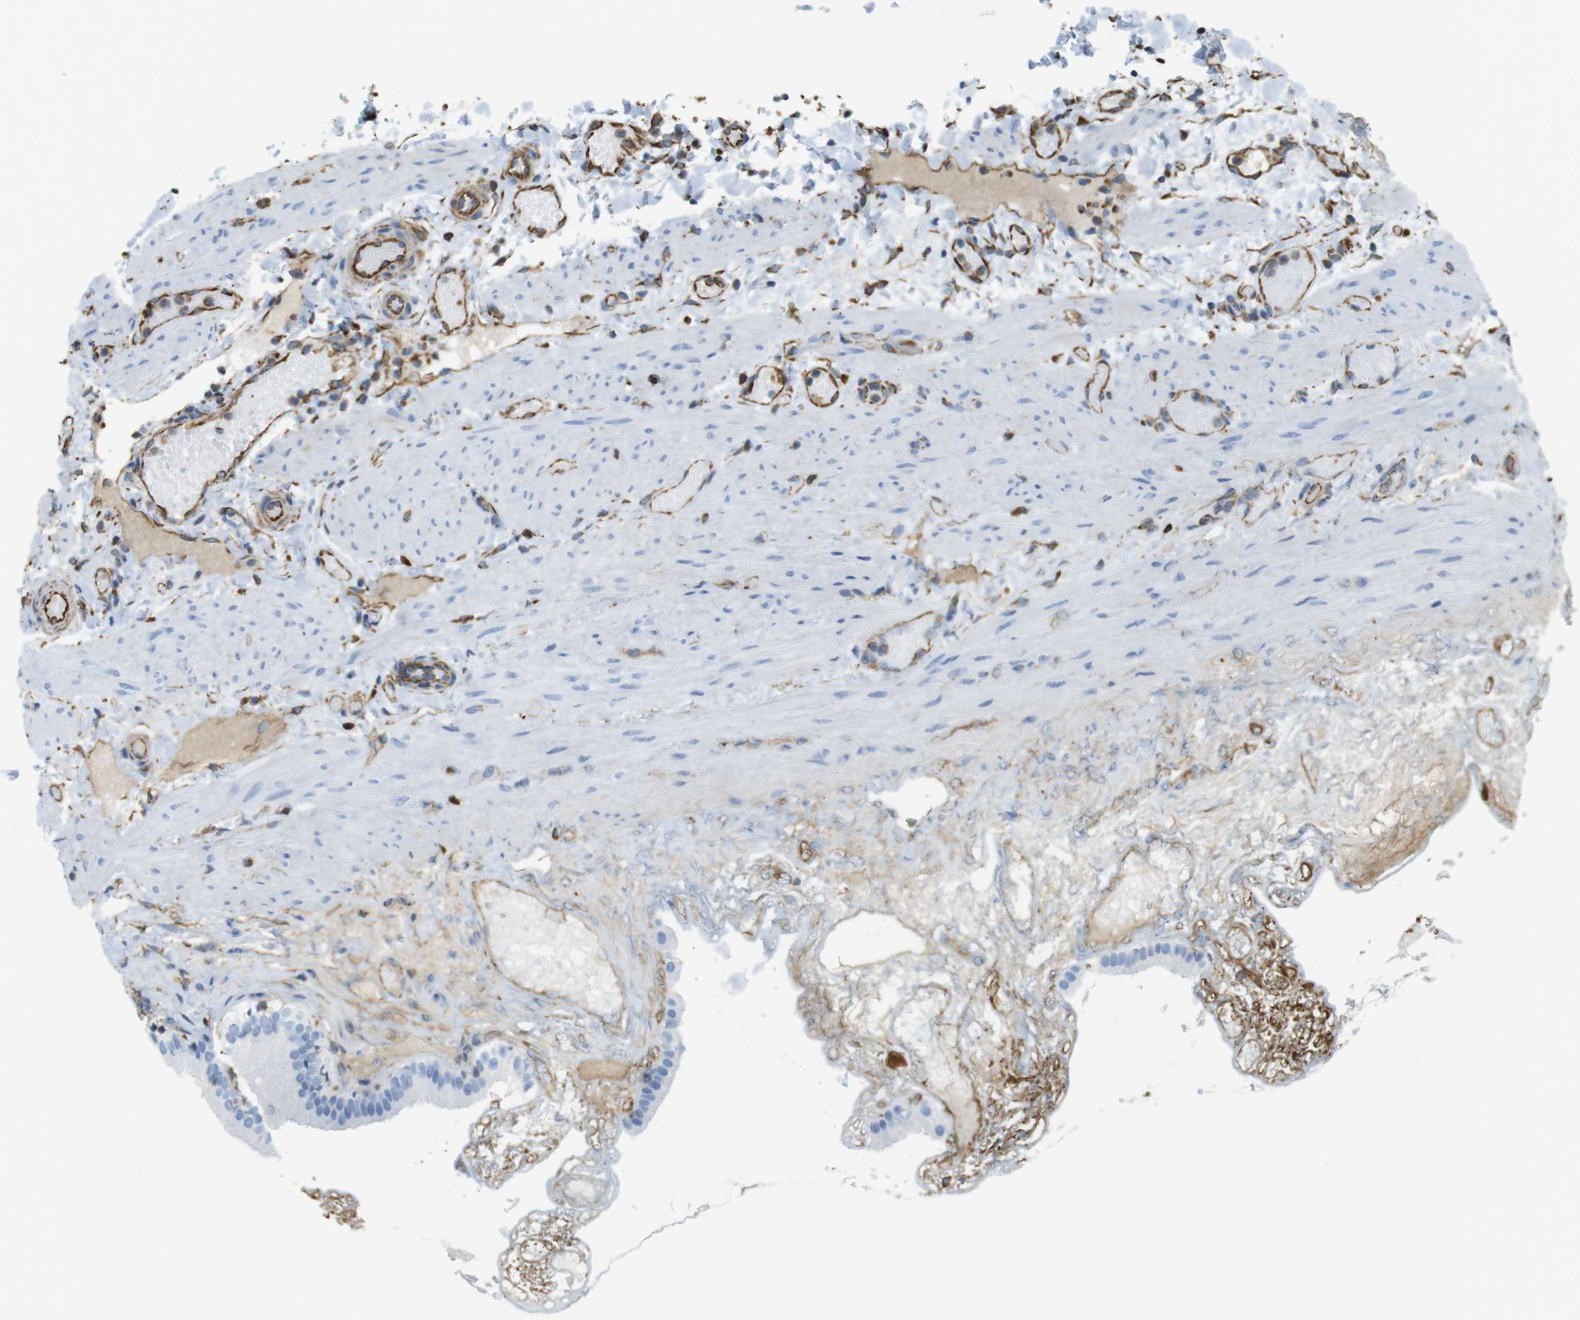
{"staining": {"intensity": "negative", "quantity": "none", "location": "none"}, "tissue": "gallbladder", "cell_type": "Glandular cells", "image_type": "normal", "snomed": [{"axis": "morphology", "description": "Normal tissue, NOS"}, {"axis": "topography", "description": "Gallbladder"}], "caption": "The histopathology image shows no significant staining in glandular cells of gallbladder.", "gene": "MS4A10", "patient": {"sex": "female", "age": 26}}